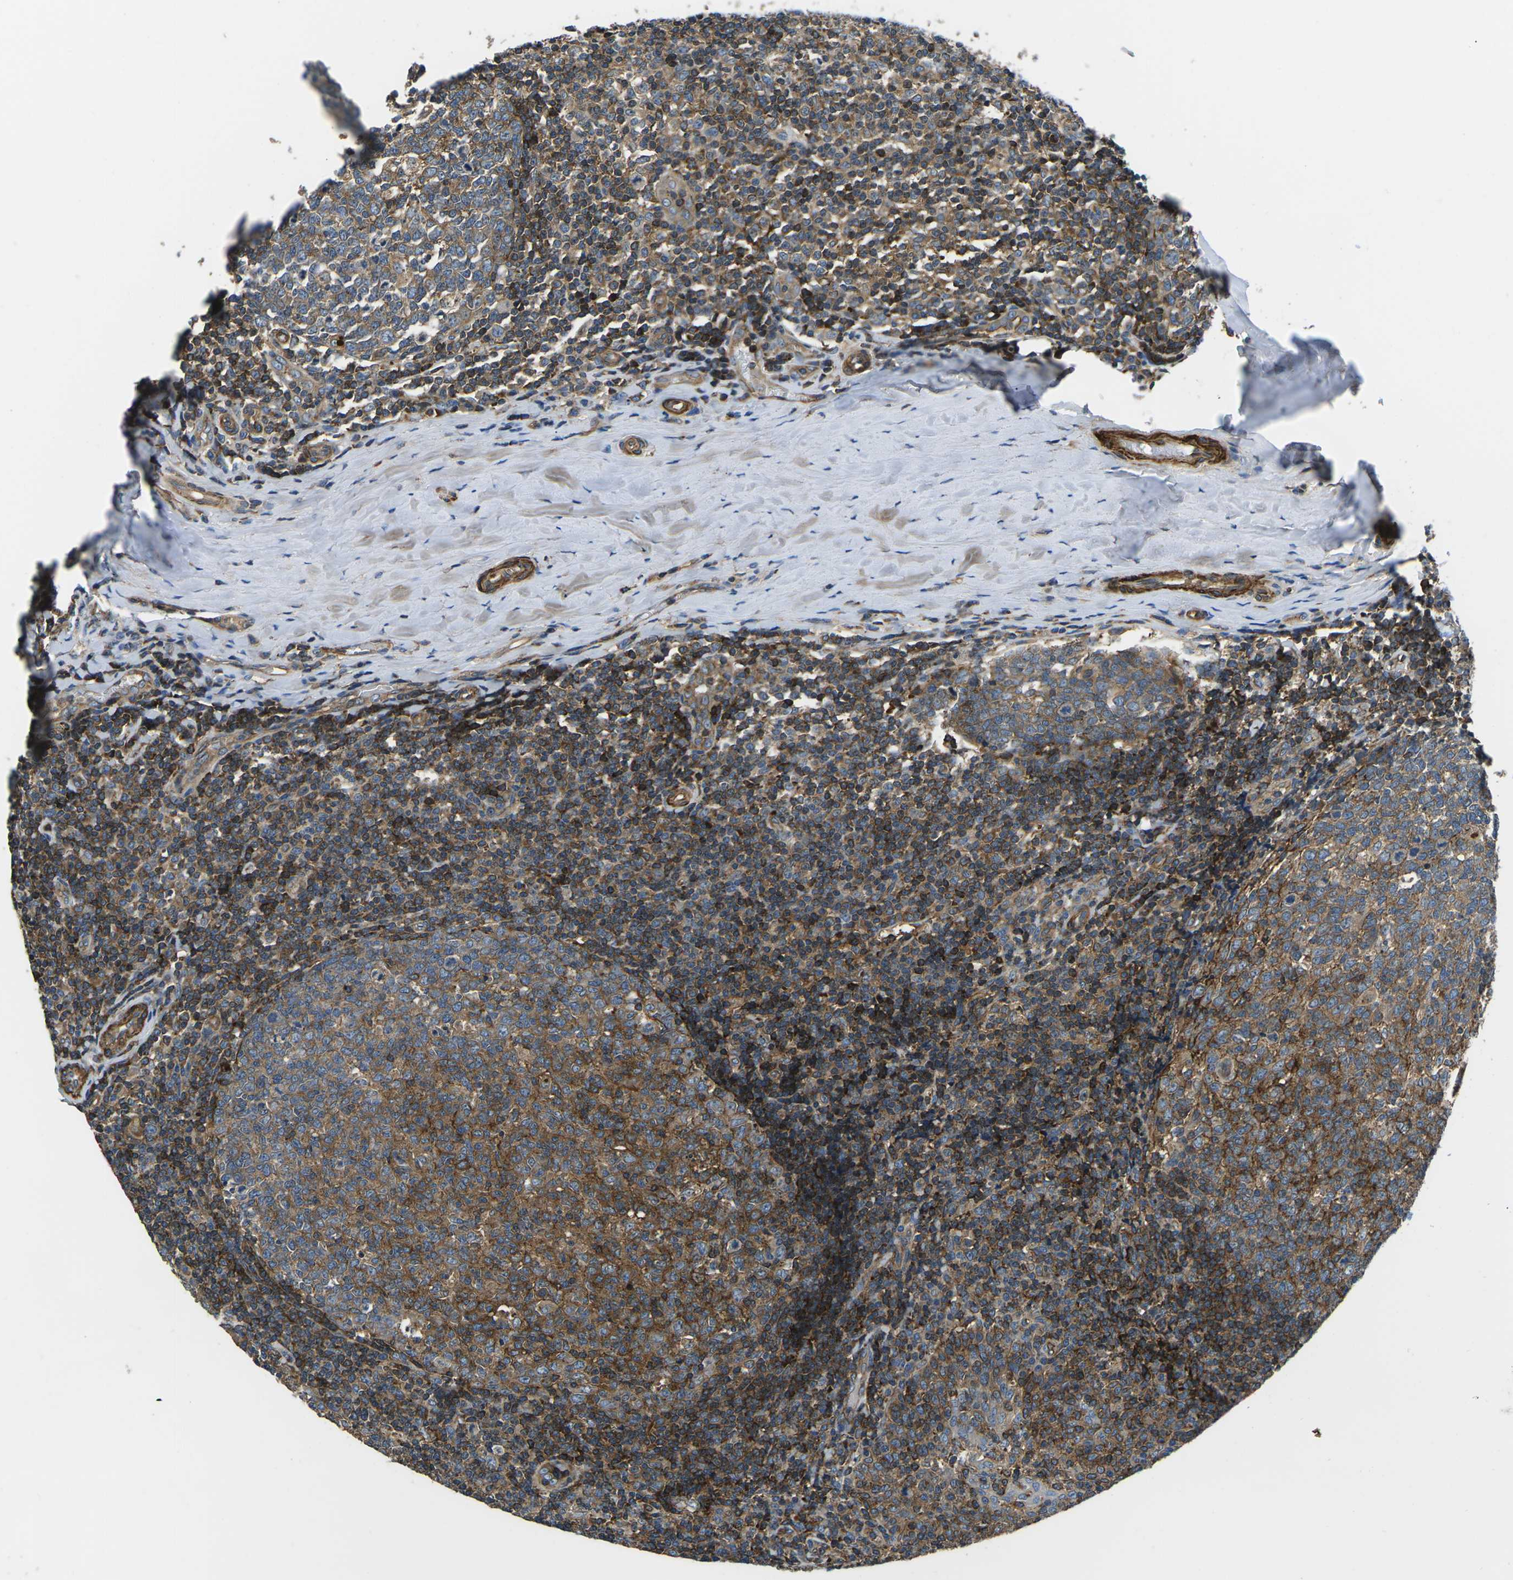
{"staining": {"intensity": "moderate", "quantity": ">75%", "location": "cytoplasmic/membranous"}, "tissue": "tonsil", "cell_type": "Germinal center cells", "image_type": "normal", "snomed": [{"axis": "morphology", "description": "Normal tissue, NOS"}, {"axis": "topography", "description": "Tonsil"}], "caption": "About >75% of germinal center cells in benign tonsil exhibit moderate cytoplasmic/membranous protein staining as visualized by brown immunohistochemical staining.", "gene": "KCNJ15", "patient": {"sex": "female", "age": 19}}